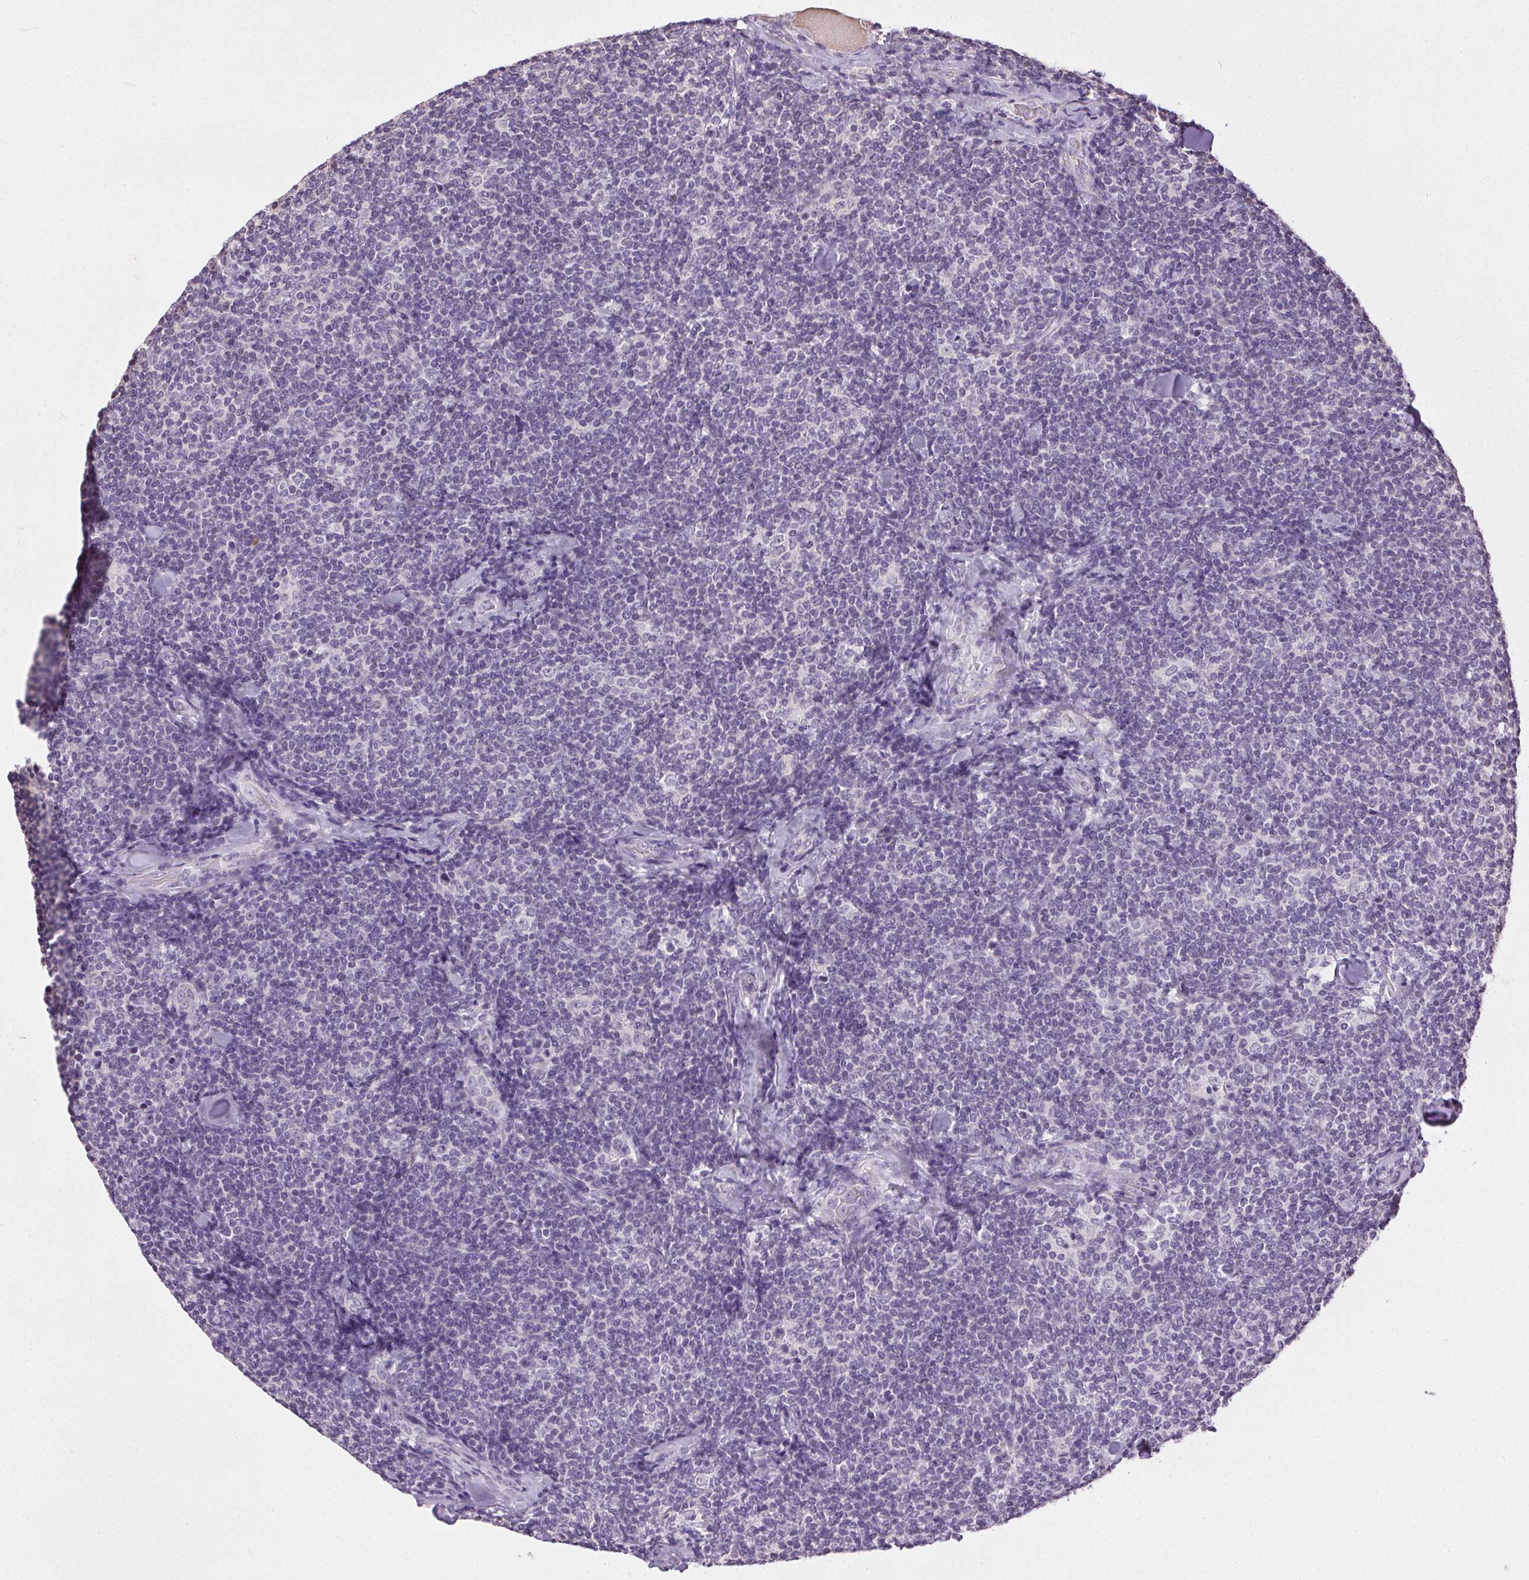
{"staining": {"intensity": "negative", "quantity": "none", "location": "none"}, "tissue": "lymphoma", "cell_type": "Tumor cells", "image_type": "cancer", "snomed": [{"axis": "morphology", "description": "Malignant lymphoma, non-Hodgkin's type, Low grade"}, {"axis": "topography", "description": "Lymph node"}], "caption": "Immunohistochemistry (IHC) of lymphoma shows no staining in tumor cells.", "gene": "SYCE2", "patient": {"sex": "female", "age": 56}}